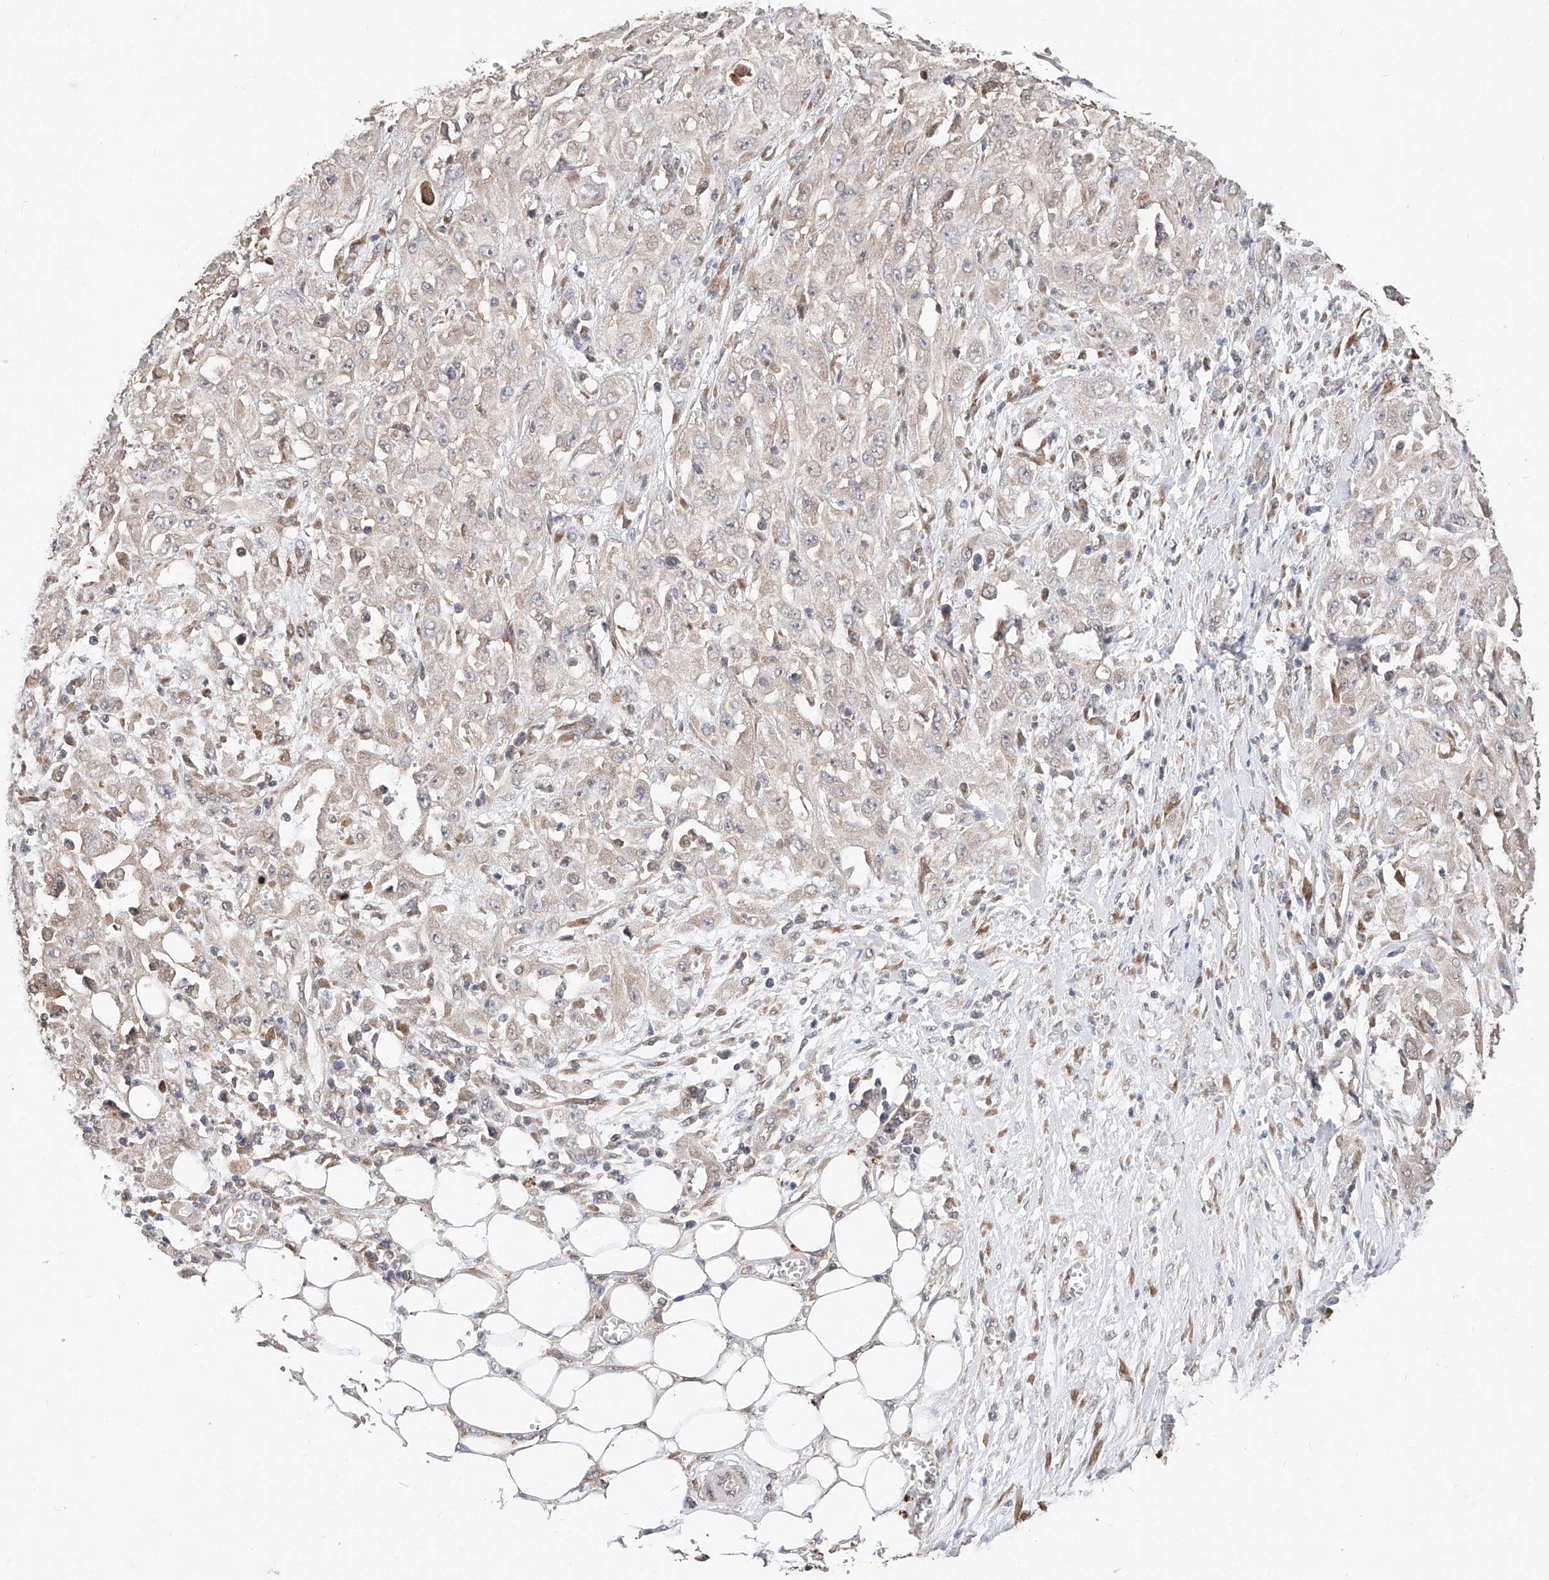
{"staining": {"intensity": "negative", "quantity": "none", "location": "none"}, "tissue": "skin cancer", "cell_type": "Tumor cells", "image_type": "cancer", "snomed": [{"axis": "morphology", "description": "Squamous cell carcinoma, NOS"}, {"axis": "morphology", "description": "Squamous cell carcinoma, metastatic, NOS"}, {"axis": "topography", "description": "Skin"}, {"axis": "topography", "description": "Lymph node"}], "caption": "The image displays no significant expression in tumor cells of metastatic squamous cell carcinoma (skin). (Brightfield microscopy of DAB IHC at high magnification).", "gene": "ZSCAN4", "patient": {"sex": "male", "age": 75}}